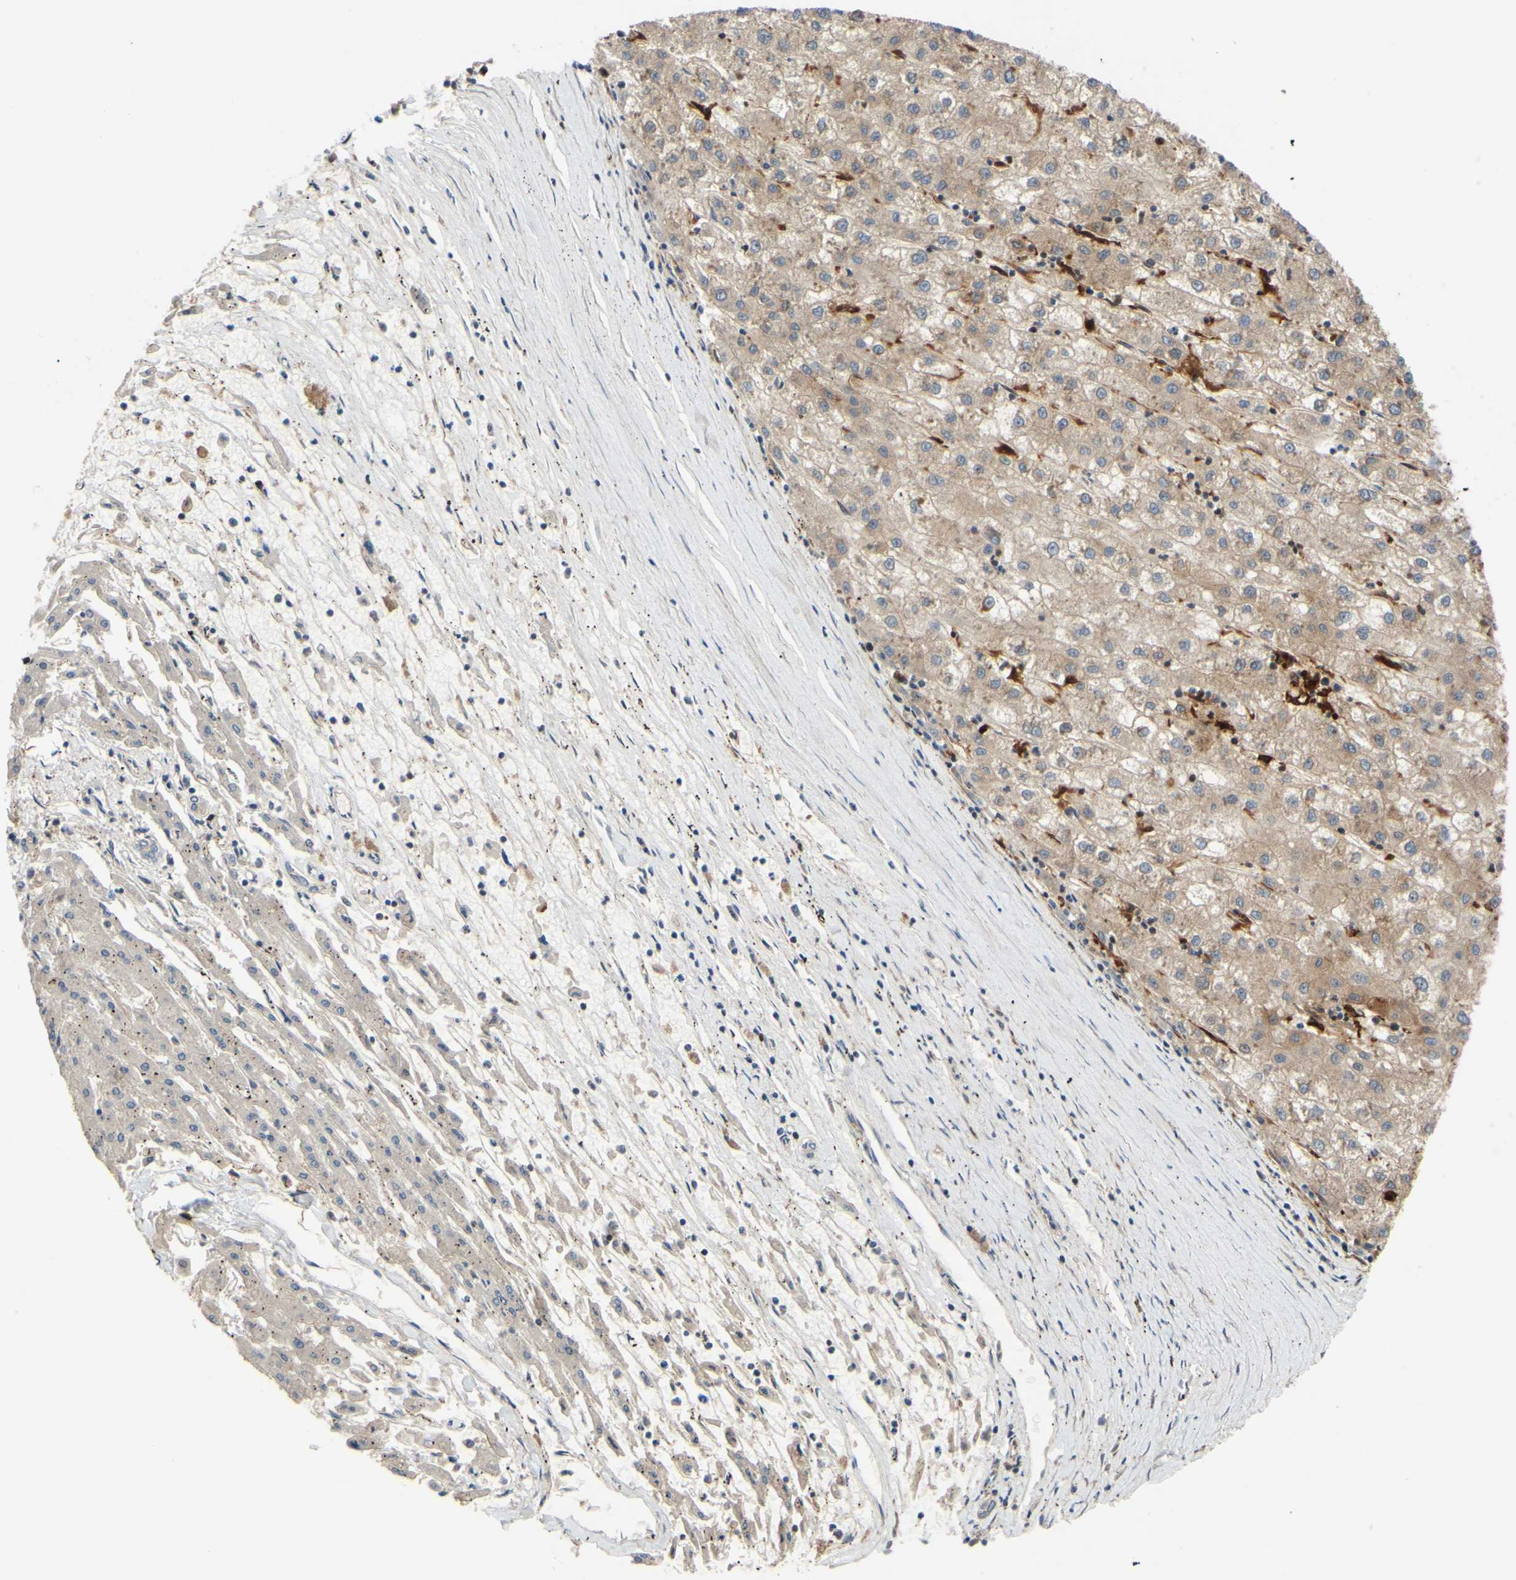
{"staining": {"intensity": "weak", "quantity": ">75%", "location": "cytoplasmic/membranous"}, "tissue": "liver cancer", "cell_type": "Tumor cells", "image_type": "cancer", "snomed": [{"axis": "morphology", "description": "Carcinoma, Hepatocellular, NOS"}, {"axis": "topography", "description": "Liver"}], "caption": "IHC image of liver cancer stained for a protein (brown), which reveals low levels of weak cytoplasmic/membranous staining in about >75% of tumor cells.", "gene": "SPTLC1", "patient": {"sex": "male", "age": 72}}